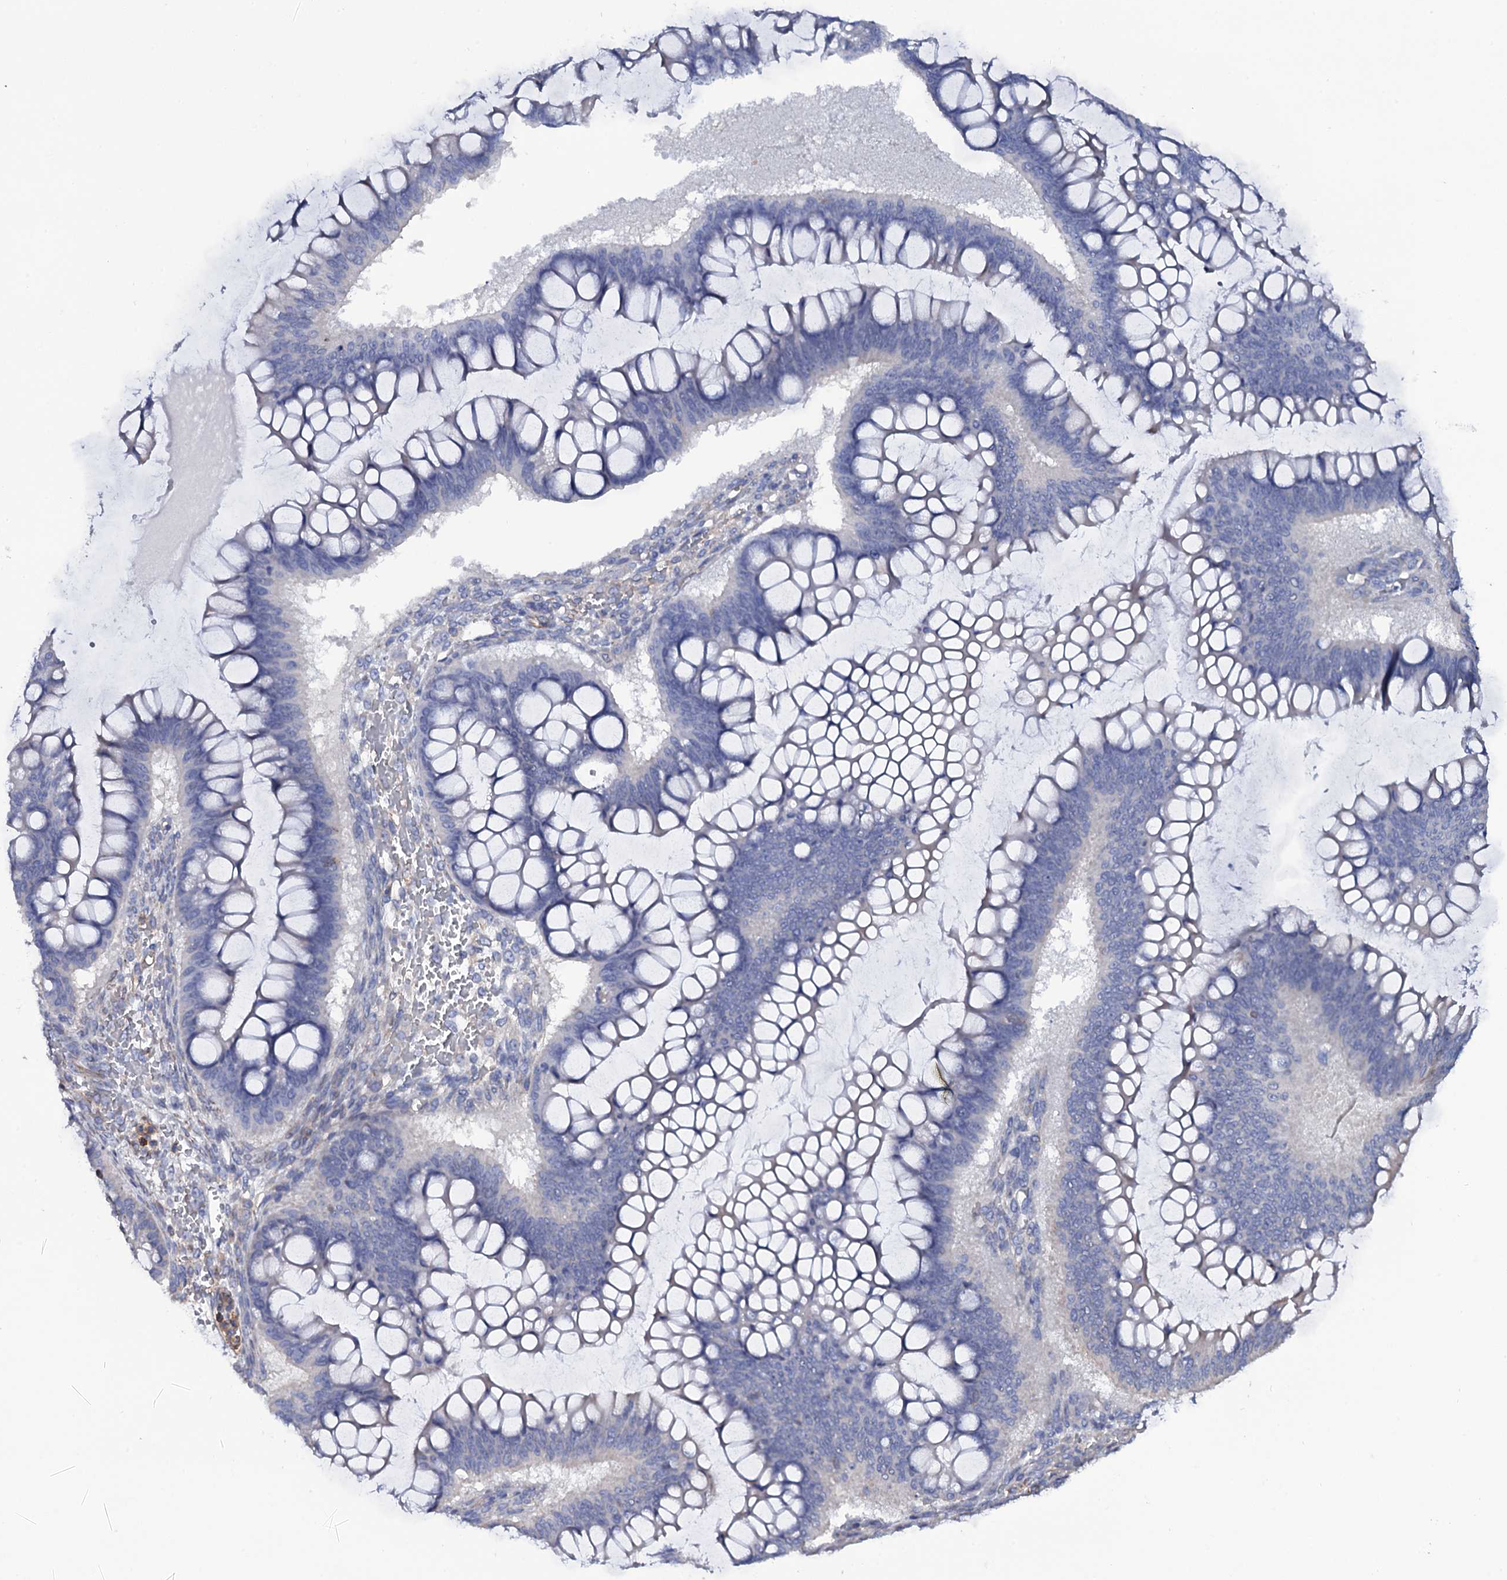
{"staining": {"intensity": "negative", "quantity": "none", "location": "none"}, "tissue": "ovarian cancer", "cell_type": "Tumor cells", "image_type": "cancer", "snomed": [{"axis": "morphology", "description": "Cystadenocarcinoma, mucinous, NOS"}, {"axis": "topography", "description": "Ovary"}], "caption": "This is an immunohistochemistry (IHC) histopathology image of human ovarian mucinous cystadenocarcinoma. There is no staining in tumor cells.", "gene": "TTC23", "patient": {"sex": "female", "age": 73}}